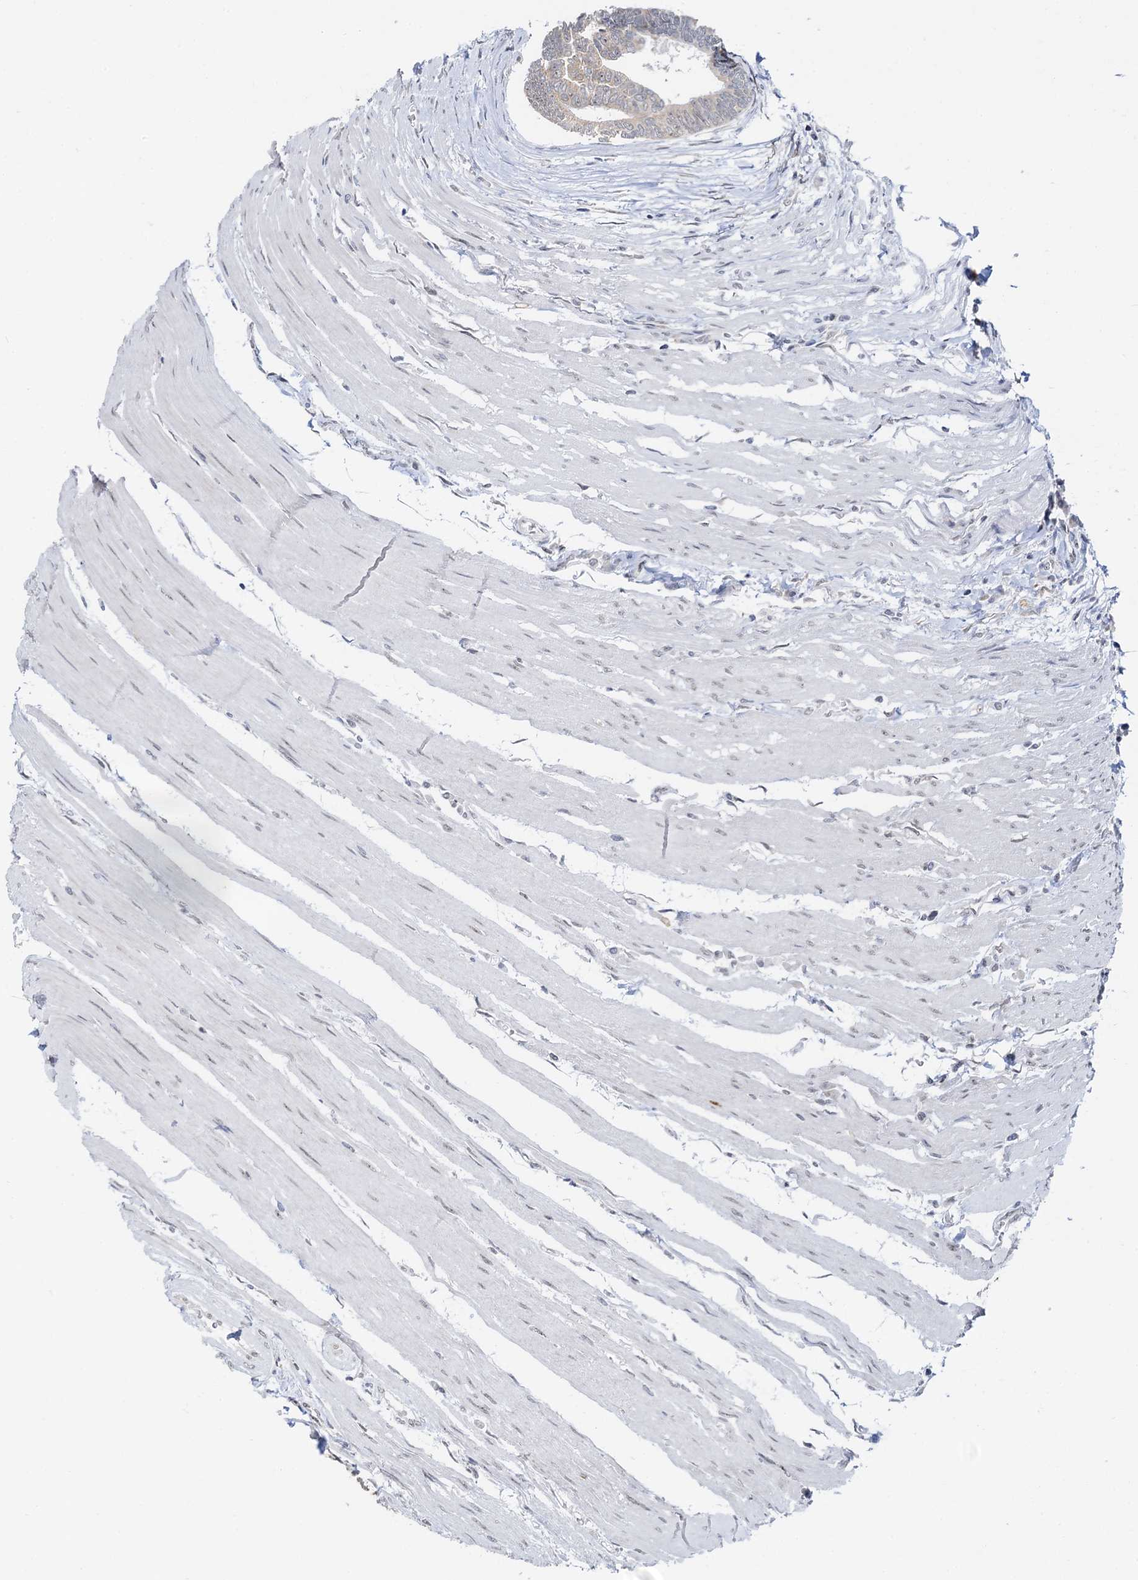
{"staining": {"intensity": "negative", "quantity": "none", "location": "none"}, "tissue": "colorectal cancer", "cell_type": "Tumor cells", "image_type": "cancer", "snomed": [{"axis": "morphology", "description": "Adenocarcinoma, NOS"}, {"axis": "topography", "description": "Rectum"}], "caption": "Immunohistochemistry (IHC) photomicrograph of neoplastic tissue: adenocarcinoma (colorectal) stained with DAB (3,3'-diaminobenzidine) displays no significant protein expression in tumor cells.", "gene": "NAT10", "patient": {"sex": "female", "age": 65}}